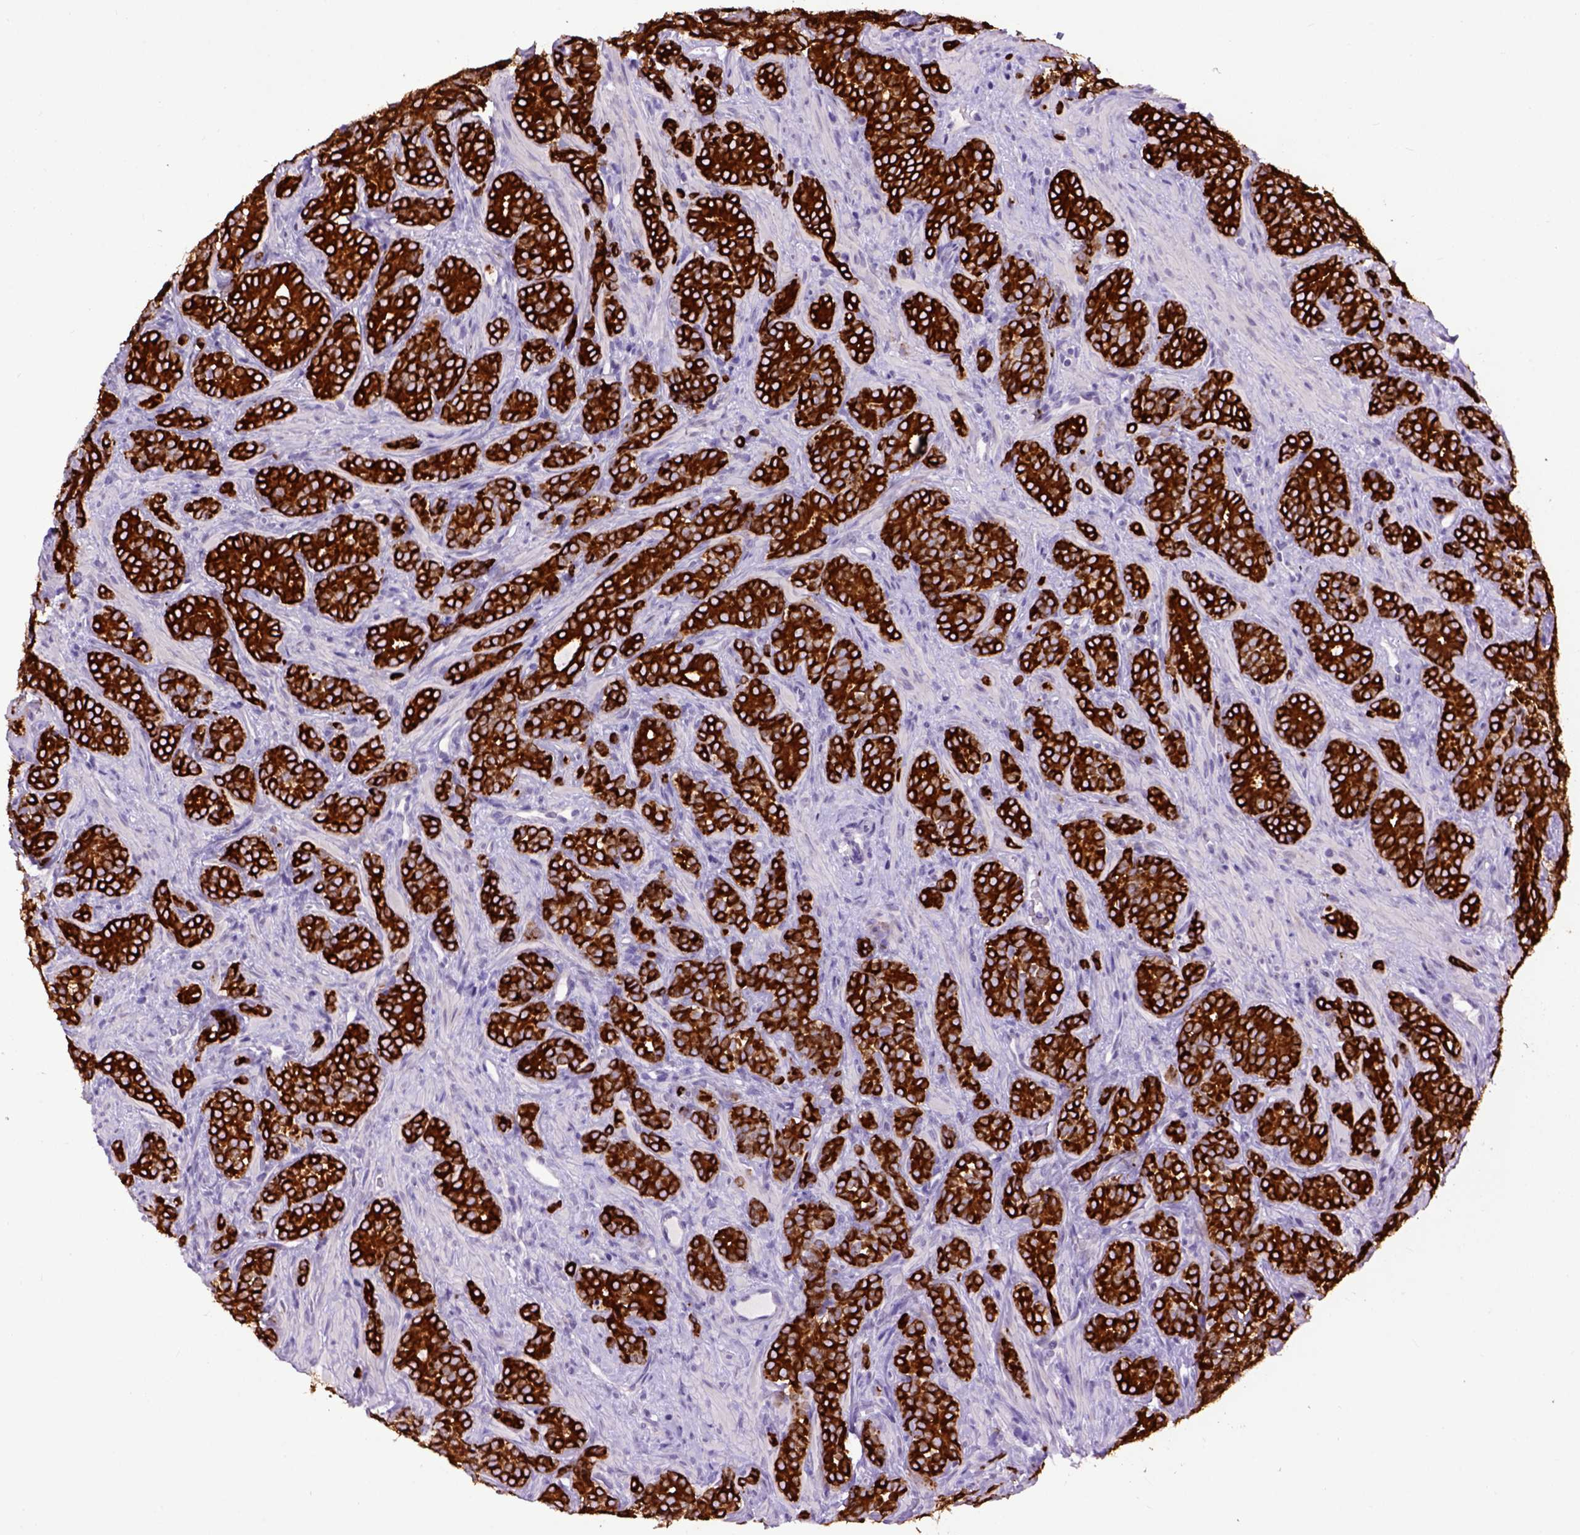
{"staining": {"intensity": "strong", "quantity": ">75%", "location": "cytoplasmic/membranous"}, "tissue": "prostate cancer", "cell_type": "Tumor cells", "image_type": "cancer", "snomed": [{"axis": "morphology", "description": "Adenocarcinoma, High grade"}, {"axis": "topography", "description": "Prostate"}], "caption": "The micrograph reveals immunohistochemical staining of adenocarcinoma (high-grade) (prostate). There is strong cytoplasmic/membranous staining is present in about >75% of tumor cells. The staining was performed using DAB (3,3'-diaminobenzidine), with brown indicating positive protein expression. Nuclei are stained blue with hematoxylin.", "gene": "RAB25", "patient": {"sex": "male", "age": 84}}